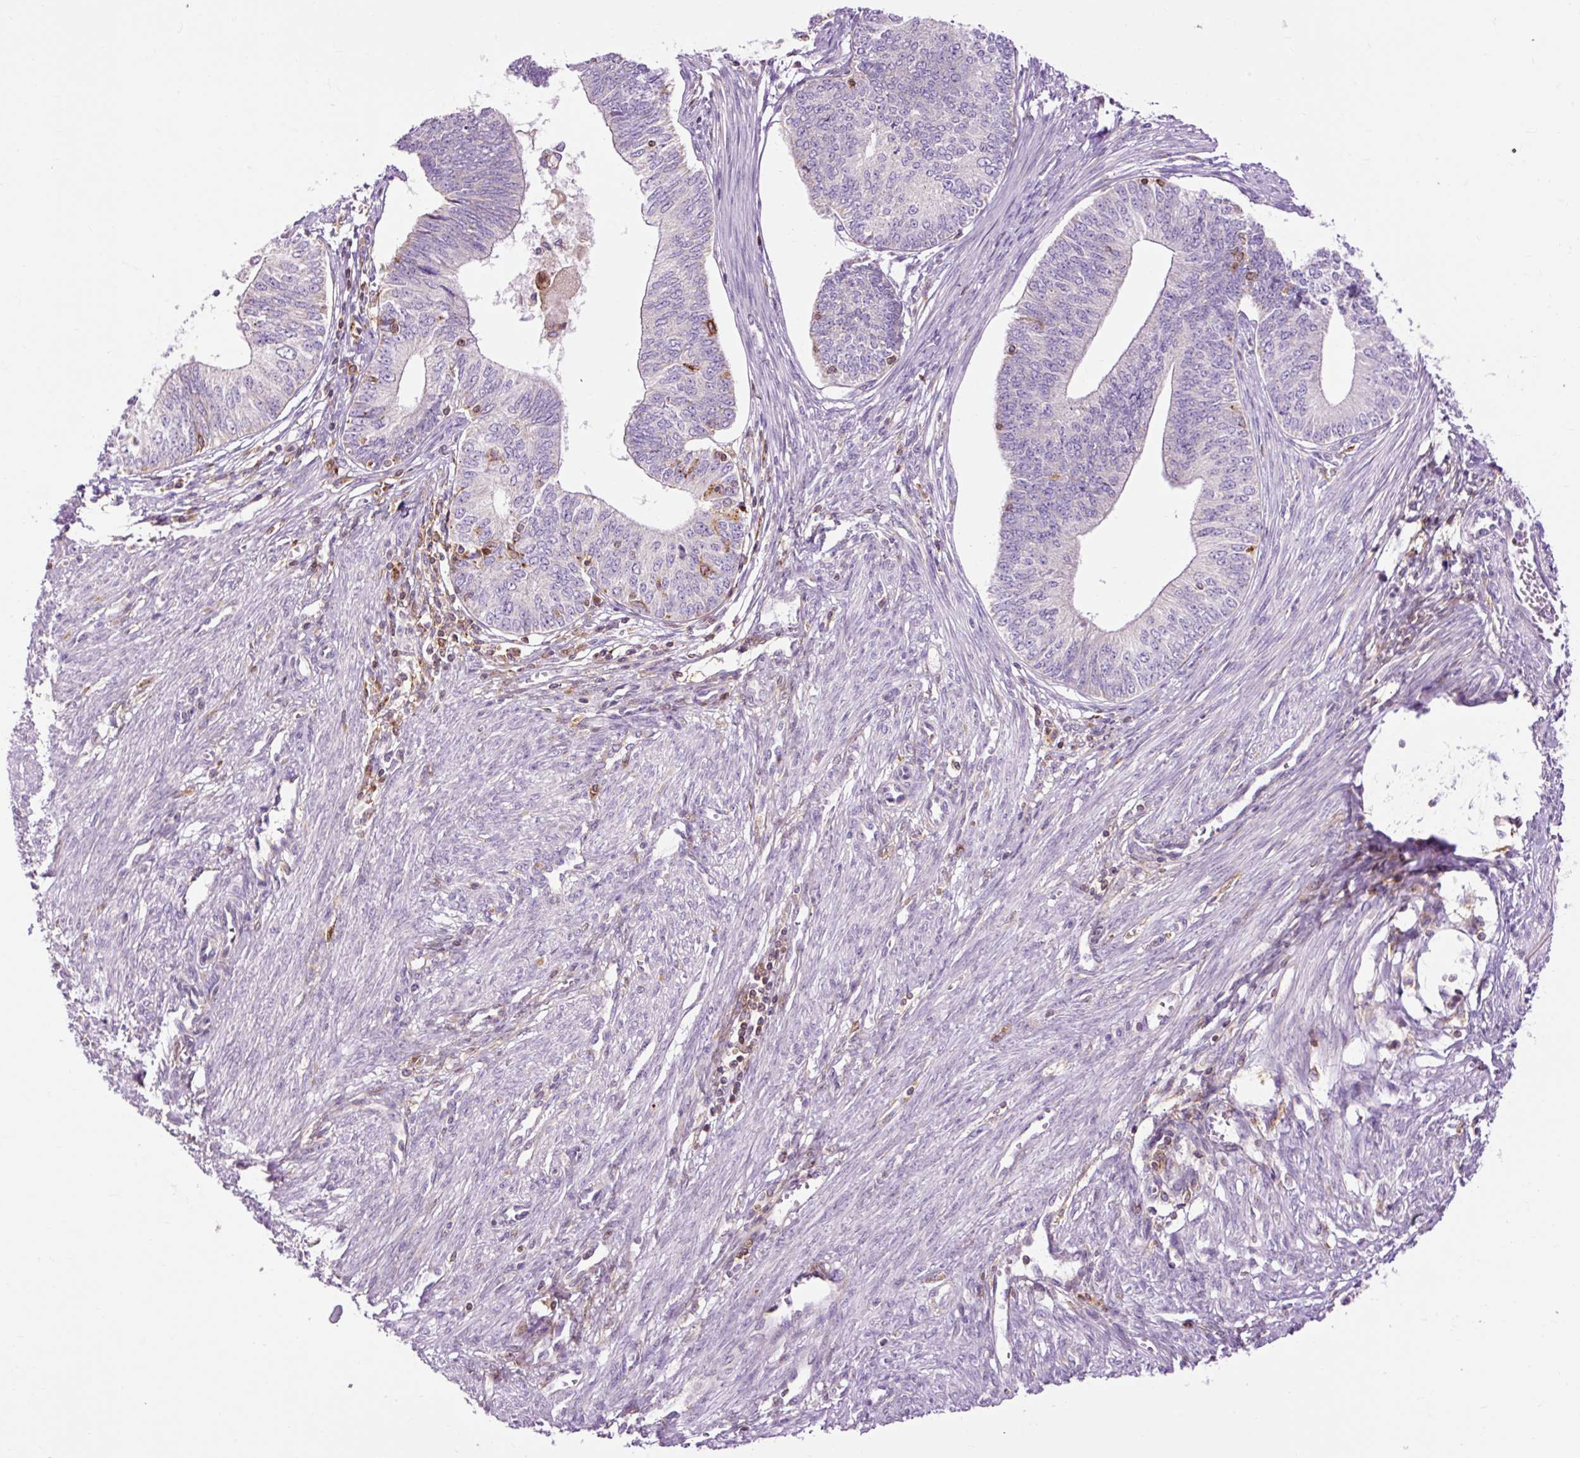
{"staining": {"intensity": "negative", "quantity": "none", "location": "none"}, "tissue": "endometrial cancer", "cell_type": "Tumor cells", "image_type": "cancer", "snomed": [{"axis": "morphology", "description": "Adenocarcinoma, NOS"}, {"axis": "topography", "description": "Endometrium"}], "caption": "DAB (3,3'-diaminobenzidine) immunohistochemical staining of human endometrial cancer (adenocarcinoma) demonstrates no significant staining in tumor cells.", "gene": "CD83", "patient": {"sex": "female", "age": 68}}